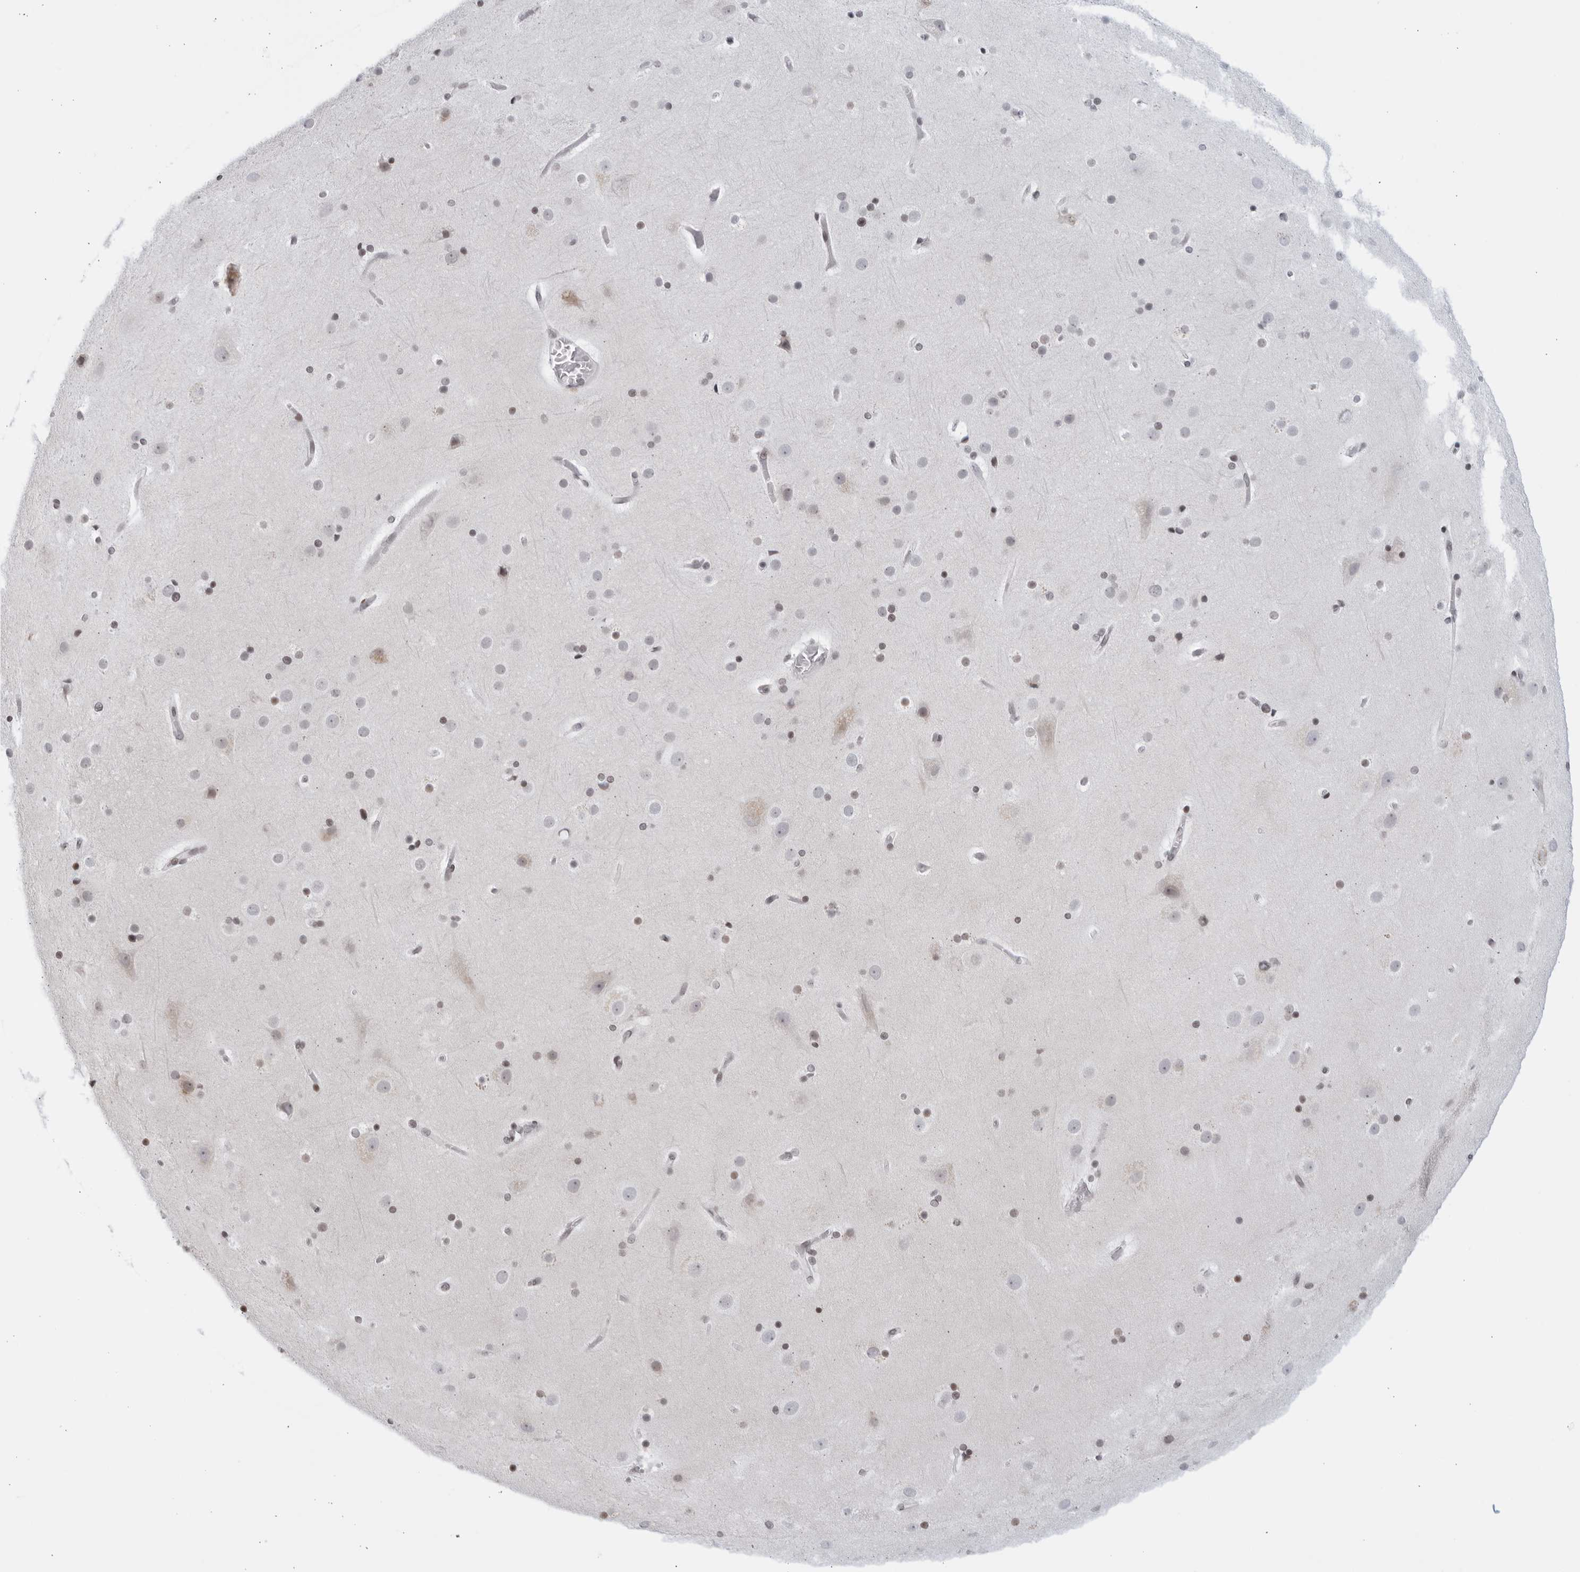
{"staining": {"intensity": "negative", "quantity": "none", "location": "none"}, "tissue": "cerebral cortex", "cell_type": "Endothelial cells", "image_type": "normal", "snomed": [{"axis": "morphology", "description": "Normal tissue, NOS"}, {"axis": "topography", "description": "Cerebral cortex"}], "caption": "A micrograph of cerebral cortex stained for a protein exhibits no brown staining in endothelial cells. (DAB immunohistochemistry (IHC), high magnification).", "gene": "RAB11FIP3", "patient": {"sex": "male", "age": 57}}